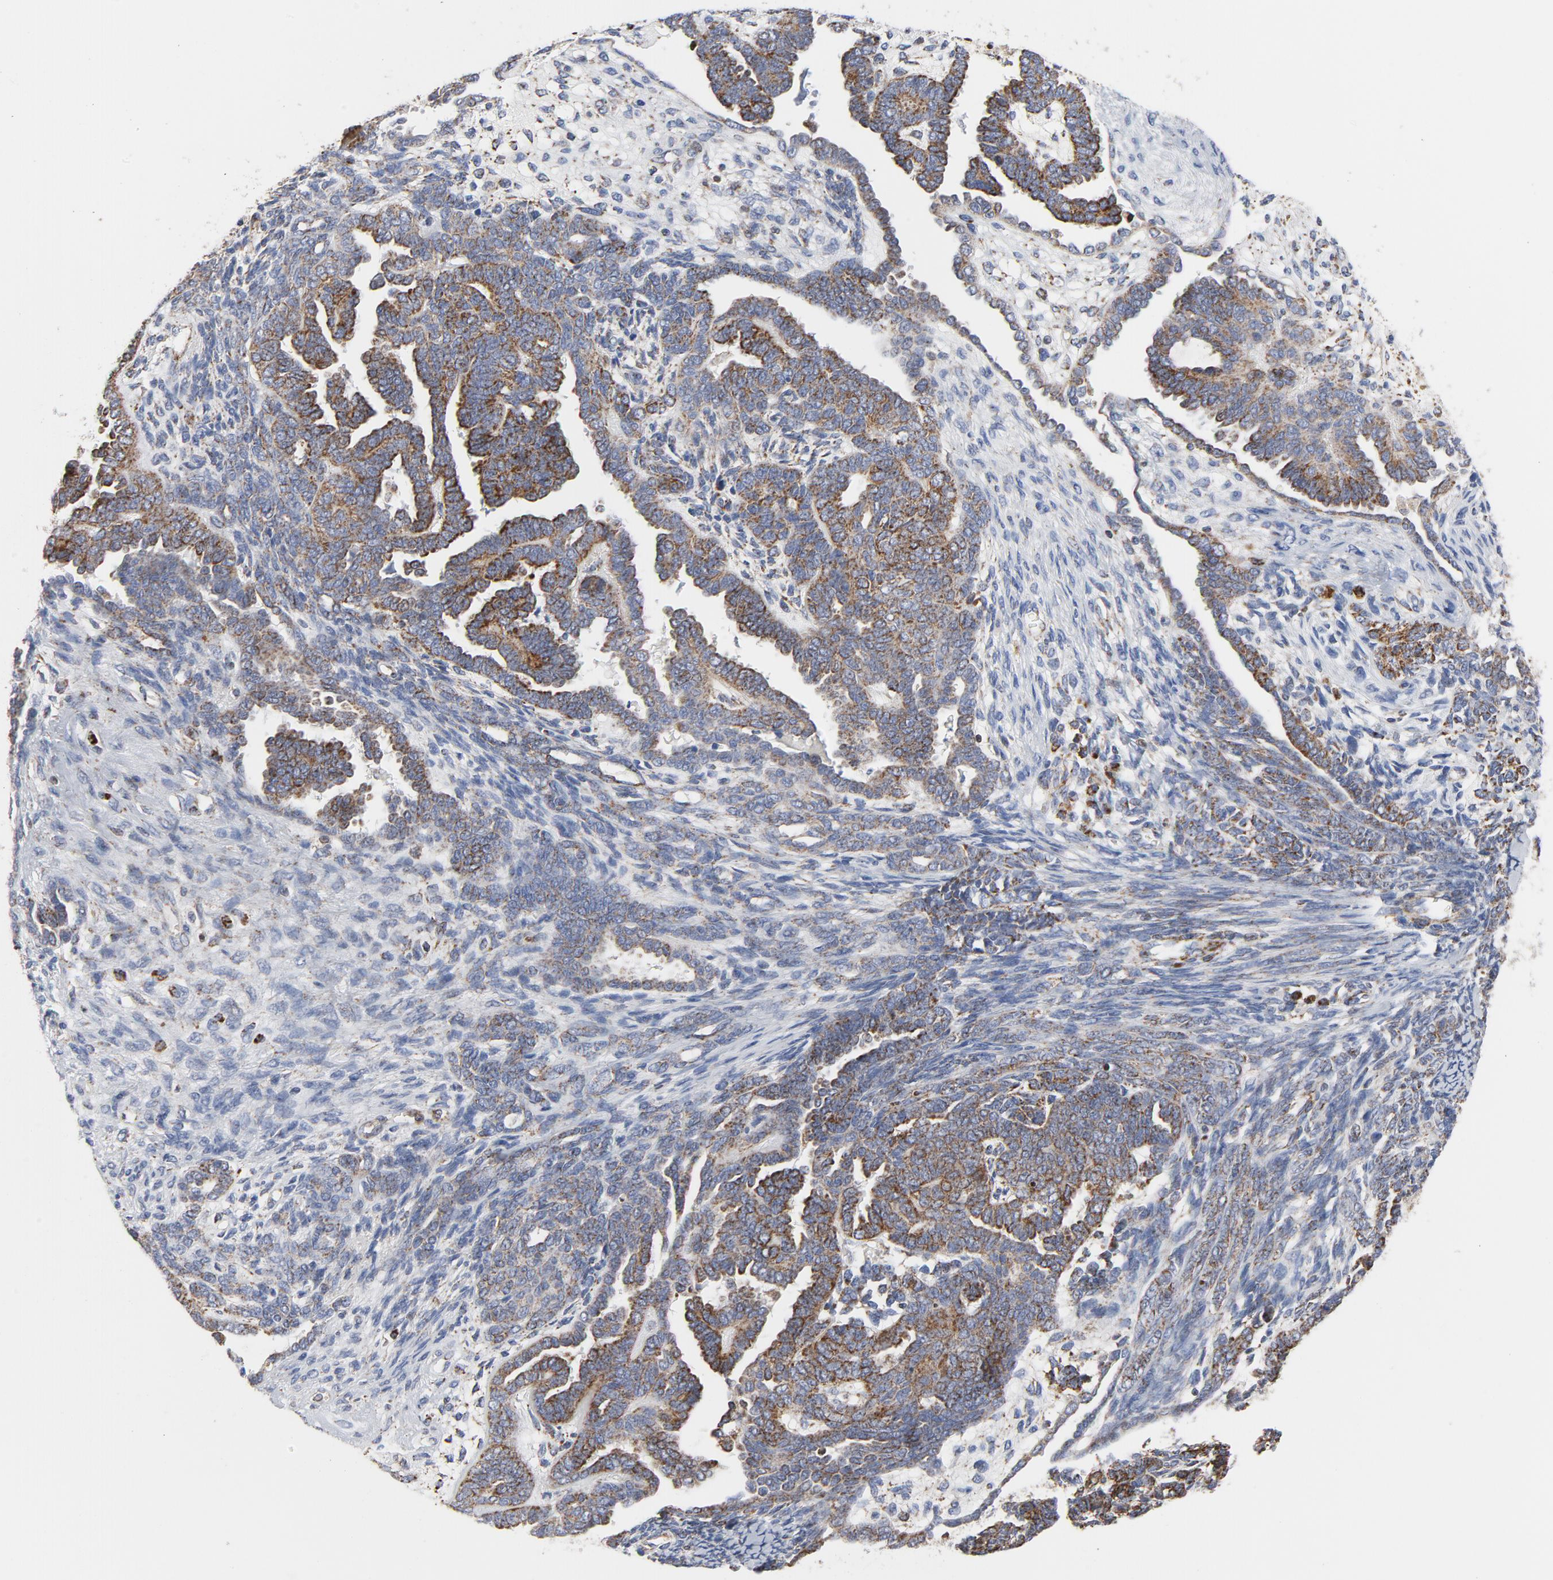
{"staining": {"intensity": "strong", "quantity": "25%-75%", "location": "cytoplasmic/membranous"}, "tissue": "endometrial cancer", "cell_type": "Tumor cells", "image_type": "cancer", "snomed": [{"axis": "morphology", "description": "Neoplasm, malignant, NOS"}, {"axis": "topography", "description": "Endometrium"}], "caption": "IHC photomicrograph of neoplastic tissue: malignant neoplasm (endometrial) stained using immunohistochemistry demonstrates high levels of strong protein expression localized specifically in the cytoplasmic/membranous of tumor cells, appearing as a cytoplasmic/membranous brown color.", "gene": "CYCS", "patient": {"sex": "female", "age": 74}}